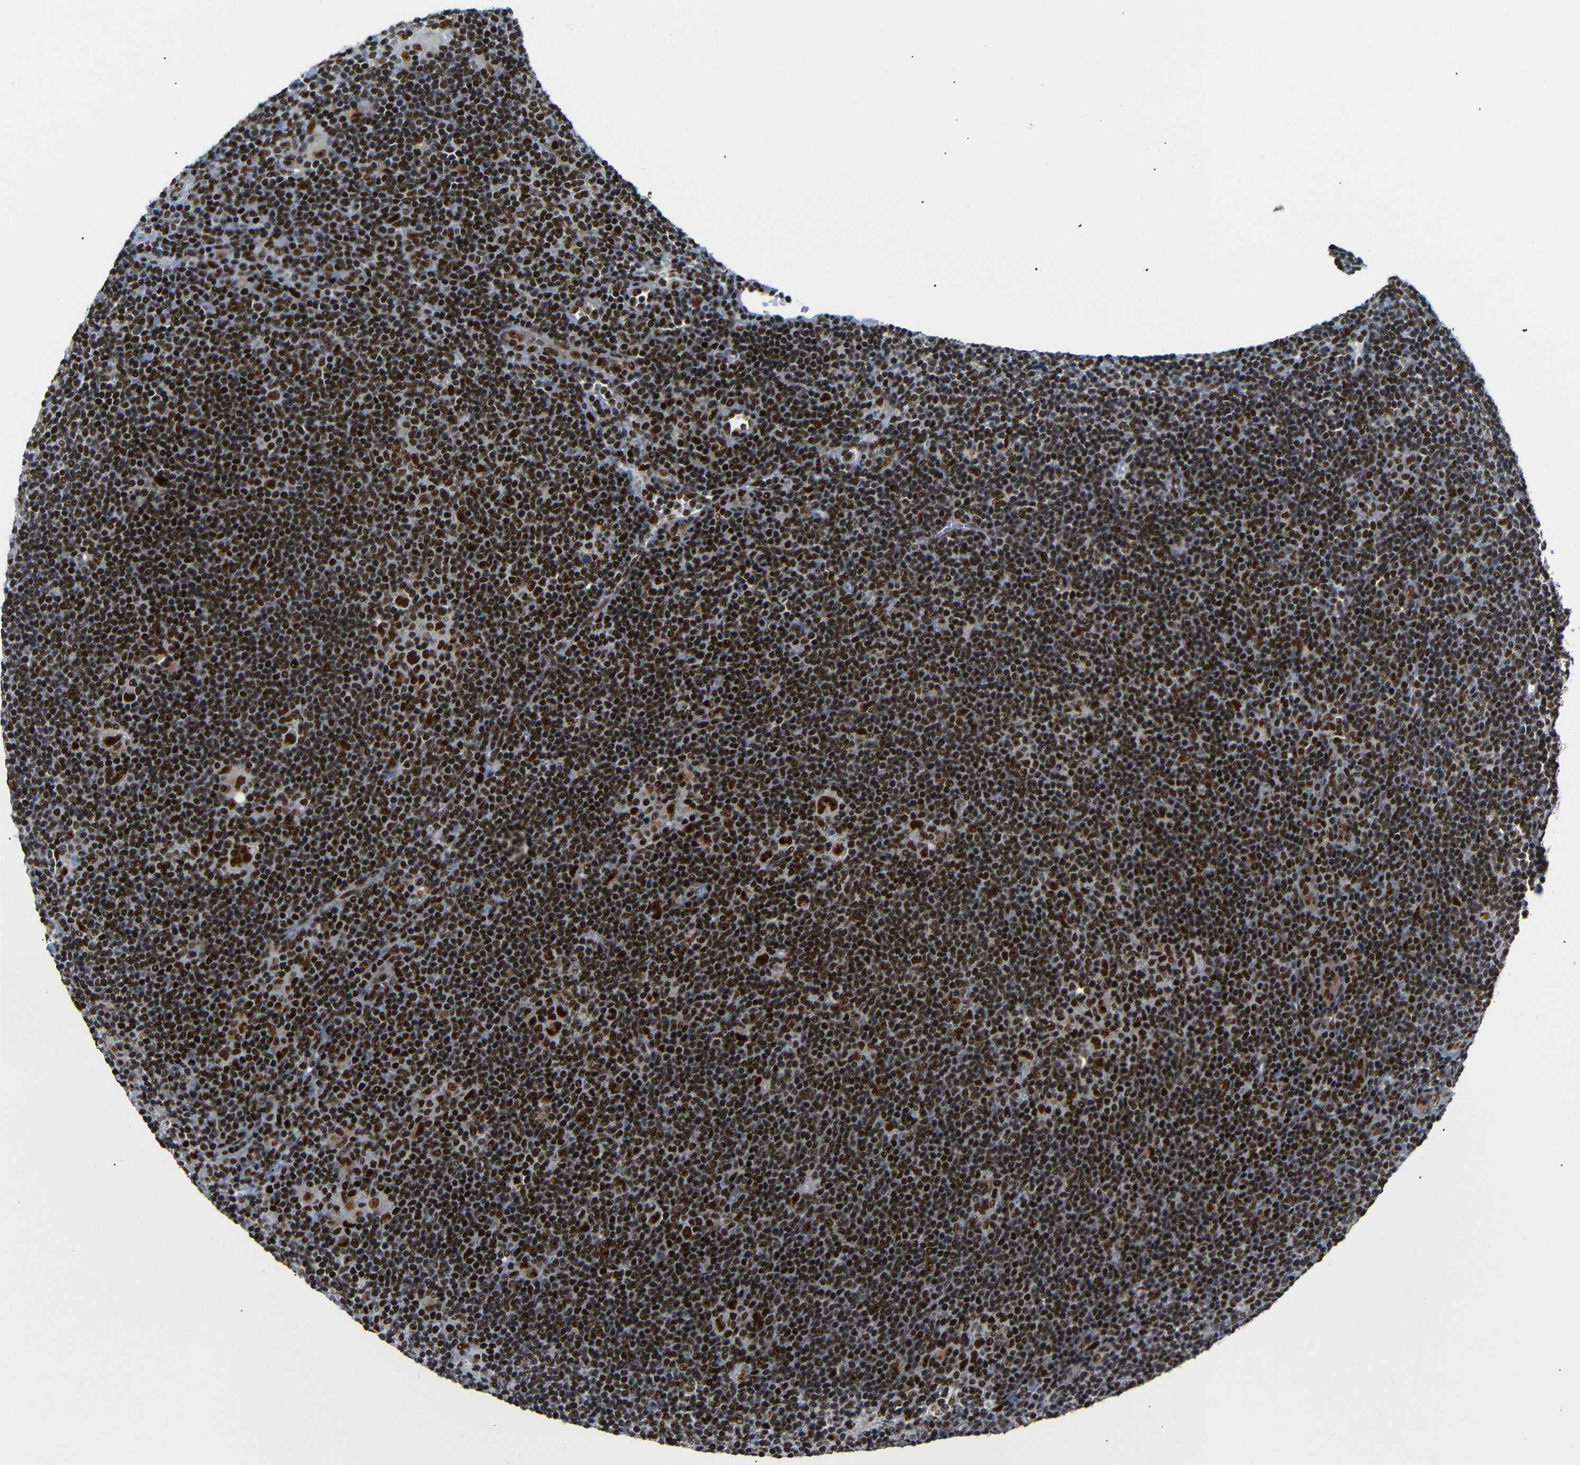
{"staining": {"intensity": "strong", "quantity": ">75%", "location": "nuclear"}, "tissue": "lymphoma", "cell_type": "Tumor cells", "image_type": "cancer", "snomed": [{"axis": "morphology", "description": "Hodgkin's disease, NOS"}, {"axis": "topography", "description": "Lymph node"}], "caption": "Strong nuclear staining is present in about >75% of tumor cells in Hodgkin's disease. The staining was performed using DAB (3,3'-diaminobenzidine) to visualize the protein expression in brown, while the nuclei were stained in blue with hematoxylin (Magnification: 20x).", "gene": "SETDB2", "patient": {"sex": "female", "age": 57}}